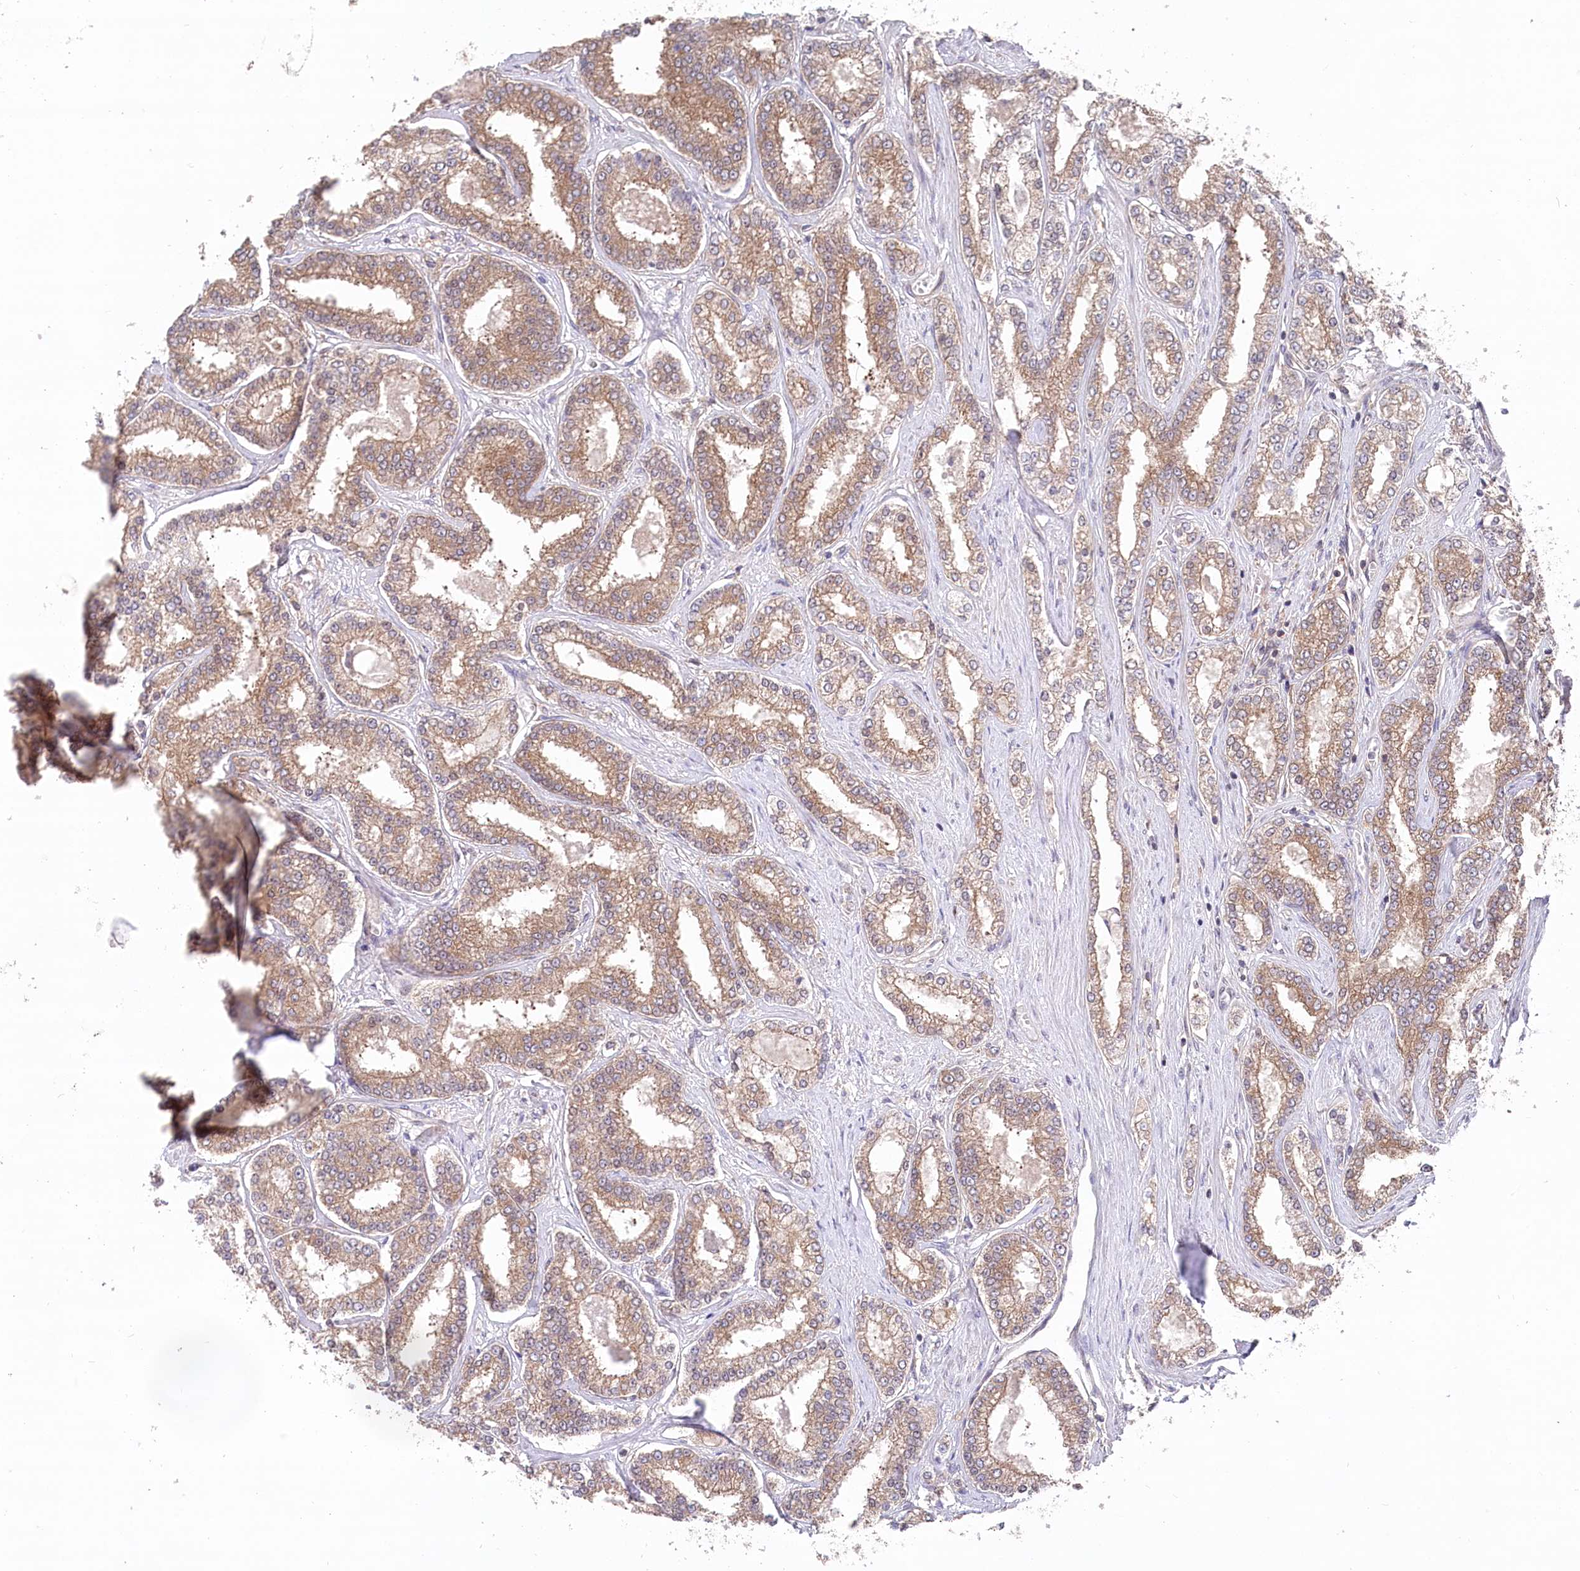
{"staining": {"intensity": "weak", "quantity": ">75%", "location": "cytoplasmic/membranous"}, "tissue": "prostate cancer", "cell_type": "Tumor cells", "image_type": "cancer", "snomed": [{"axis": "morphology", "description": "Normal tissue, NOS"}, {"axis": "morphology", "description": "Adenocarcinoma, High grade"}, {"axis": "topography", "description": "Prostate"}], "caption": "The image displays staining of prostate high-grade adenocarcinoma, revealing weak cytoplasmic/membranous protein expression (brown color) within tumor cells. Immunohistochemistry (ihc) stains the protein in brown and the nuclei are stained blue.", "gene": "PPP1R21", "patient": {"sex": "male", "age": 83}}